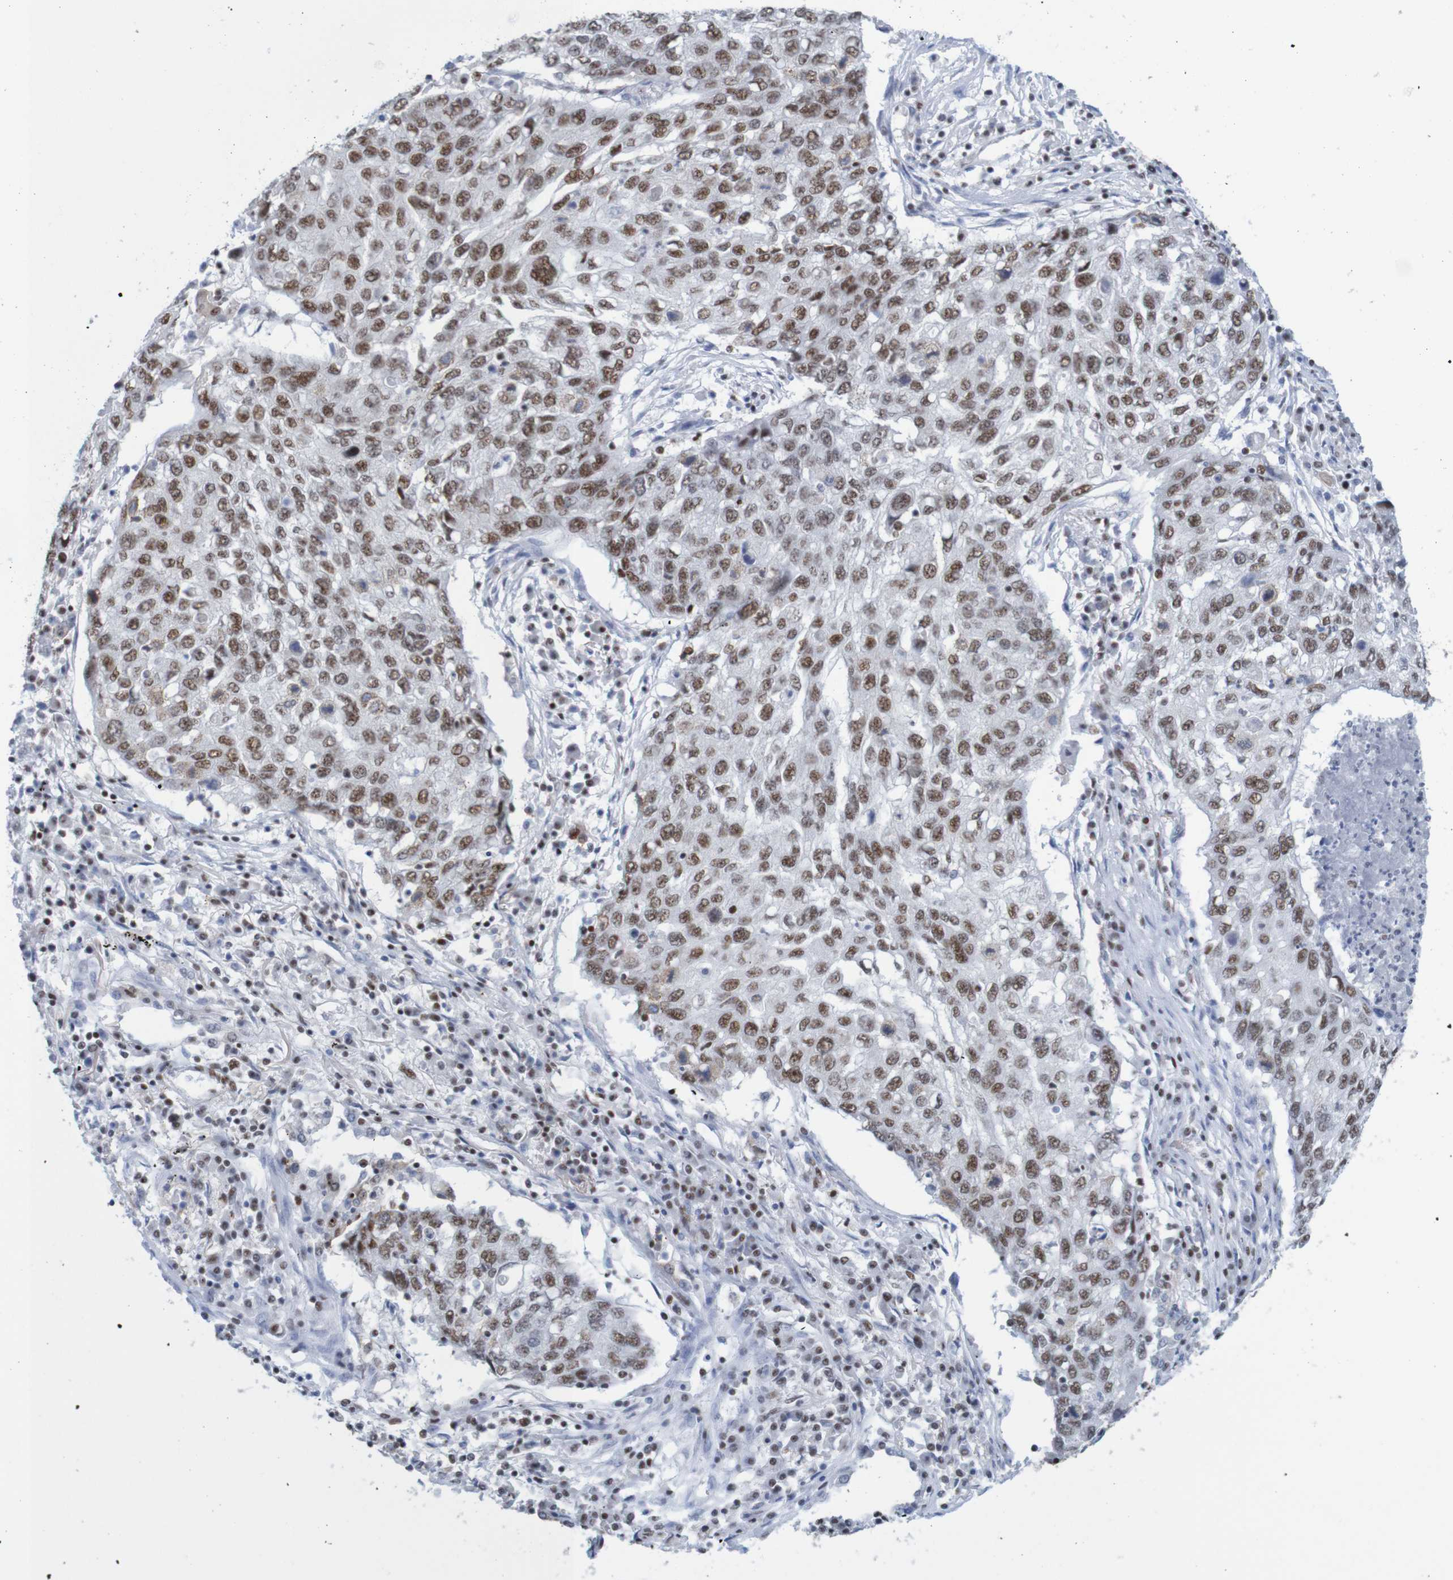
{"staining": {"intensity": "moderate", "quantity": ">75%", "location": "nuclear"}, "tissue": "lung cancer", "cell_type": "Tumor cells", "image_type": "cancer", "snomed": [{"axis": "morphology", "description": "Squamous cell carcinoma, NOS"}, {"axis": "topography", "description": "Lung"}], "caption": "Human squamous cell carcinoma (lung) stained with a brown dye shows moderate nuclear positive positivity in approximately >75% of tumor cells.", "gene": "THRAP3", "patient": {"sex": "female", "age": 63}}